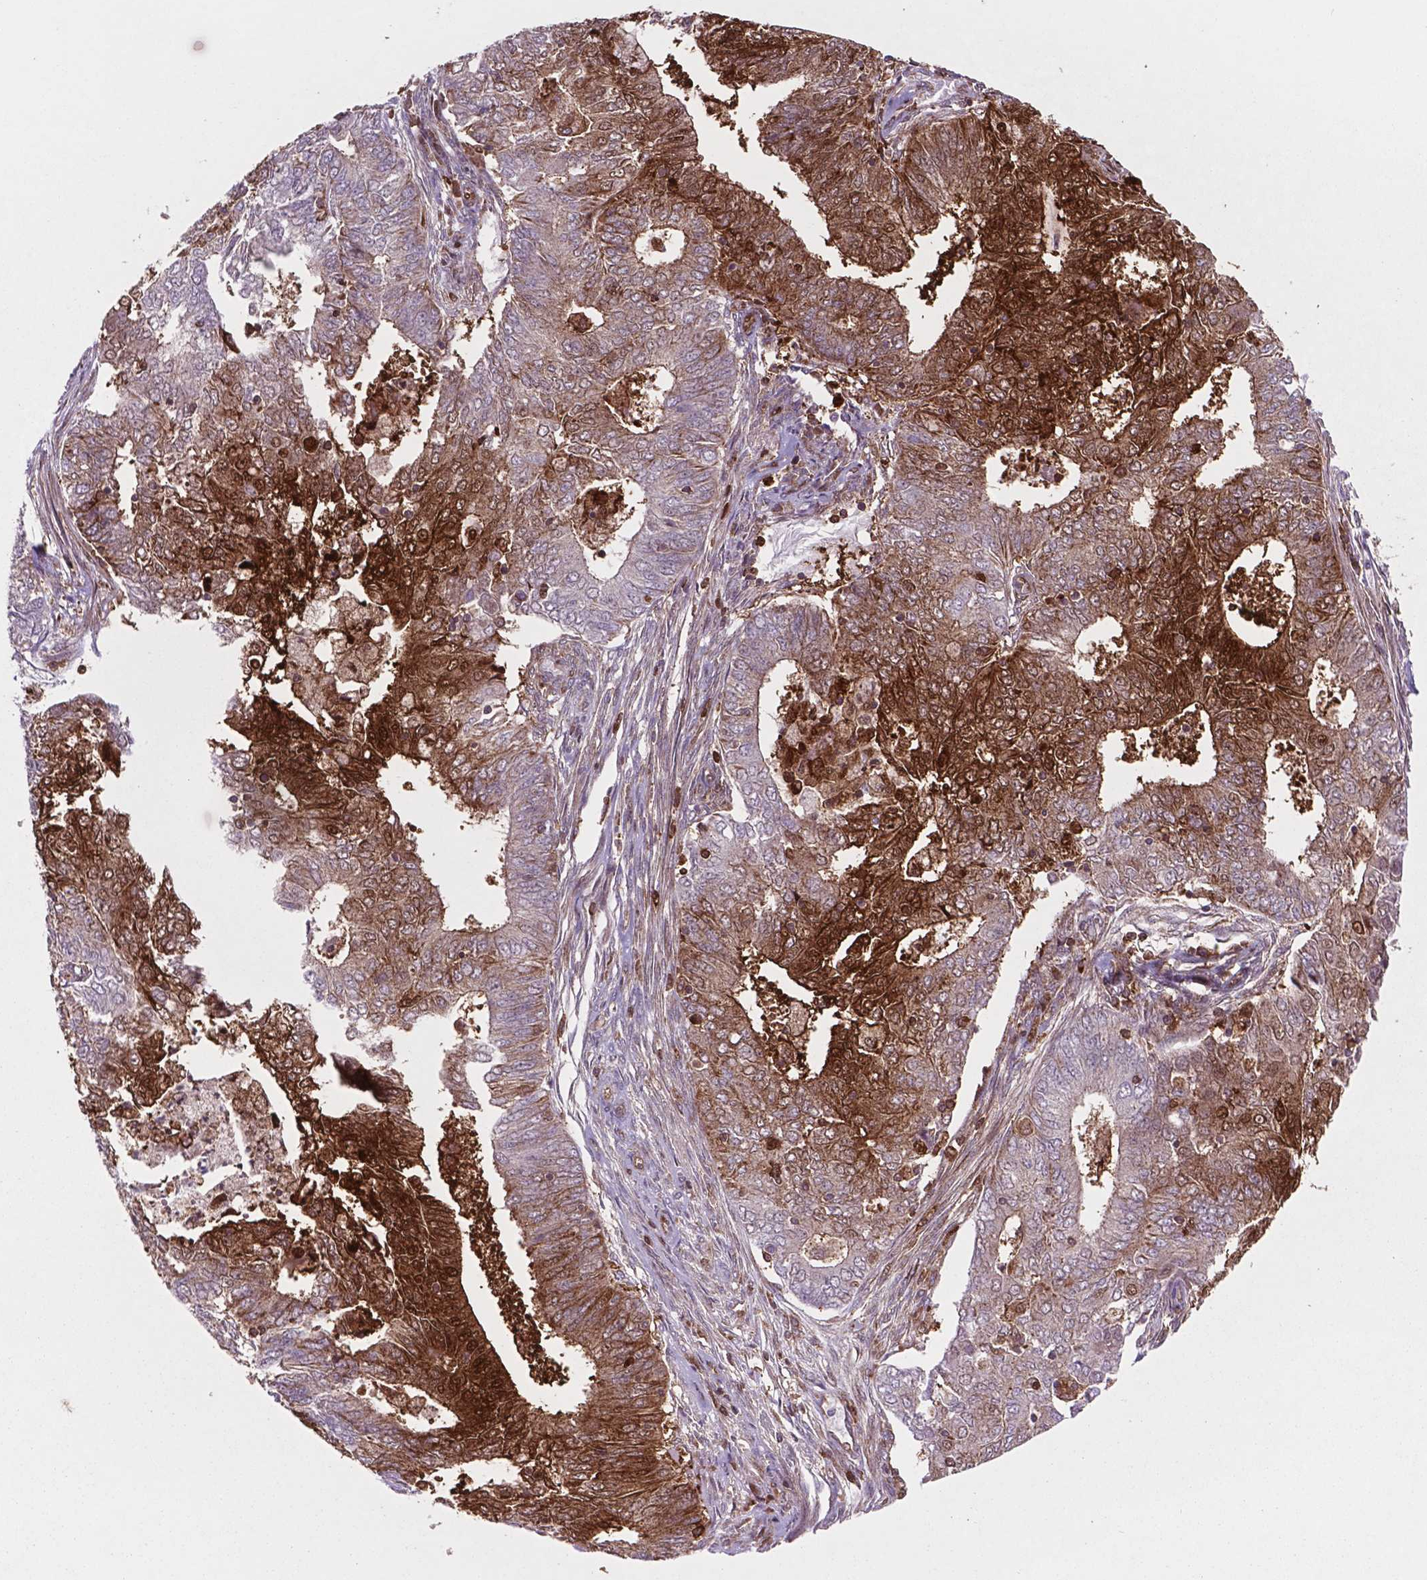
{"staining": {"intensity": "strong", "quantity": "25%-75%", "location": "cytoplasmic/membranous"}, "tissue": "endometrial cancer", "cell_type": "Tumor cells", "image_type": "cancer", "snomed": [{"axis": "morphology", "description": "Adenocarcinoma, NOS"}, {"axis": "topography", "description": "Endometrium"}], "caption": "Adenocarcinoma (endometrial) stained with DAB immunohistochemistry demonstrates high levels of strong cytoplasmic/membranous positivity in approximately 25%-75% of tumor cells. The staining was performed using DAB (3,3'-diaminobenzidine) to visualize the protein expression in brown, while the nuclei were stained in blue with hematoxylin (Magnification: 20x).", "gene": "LDHA", "patient": {"sex": "female", "age": 62}}